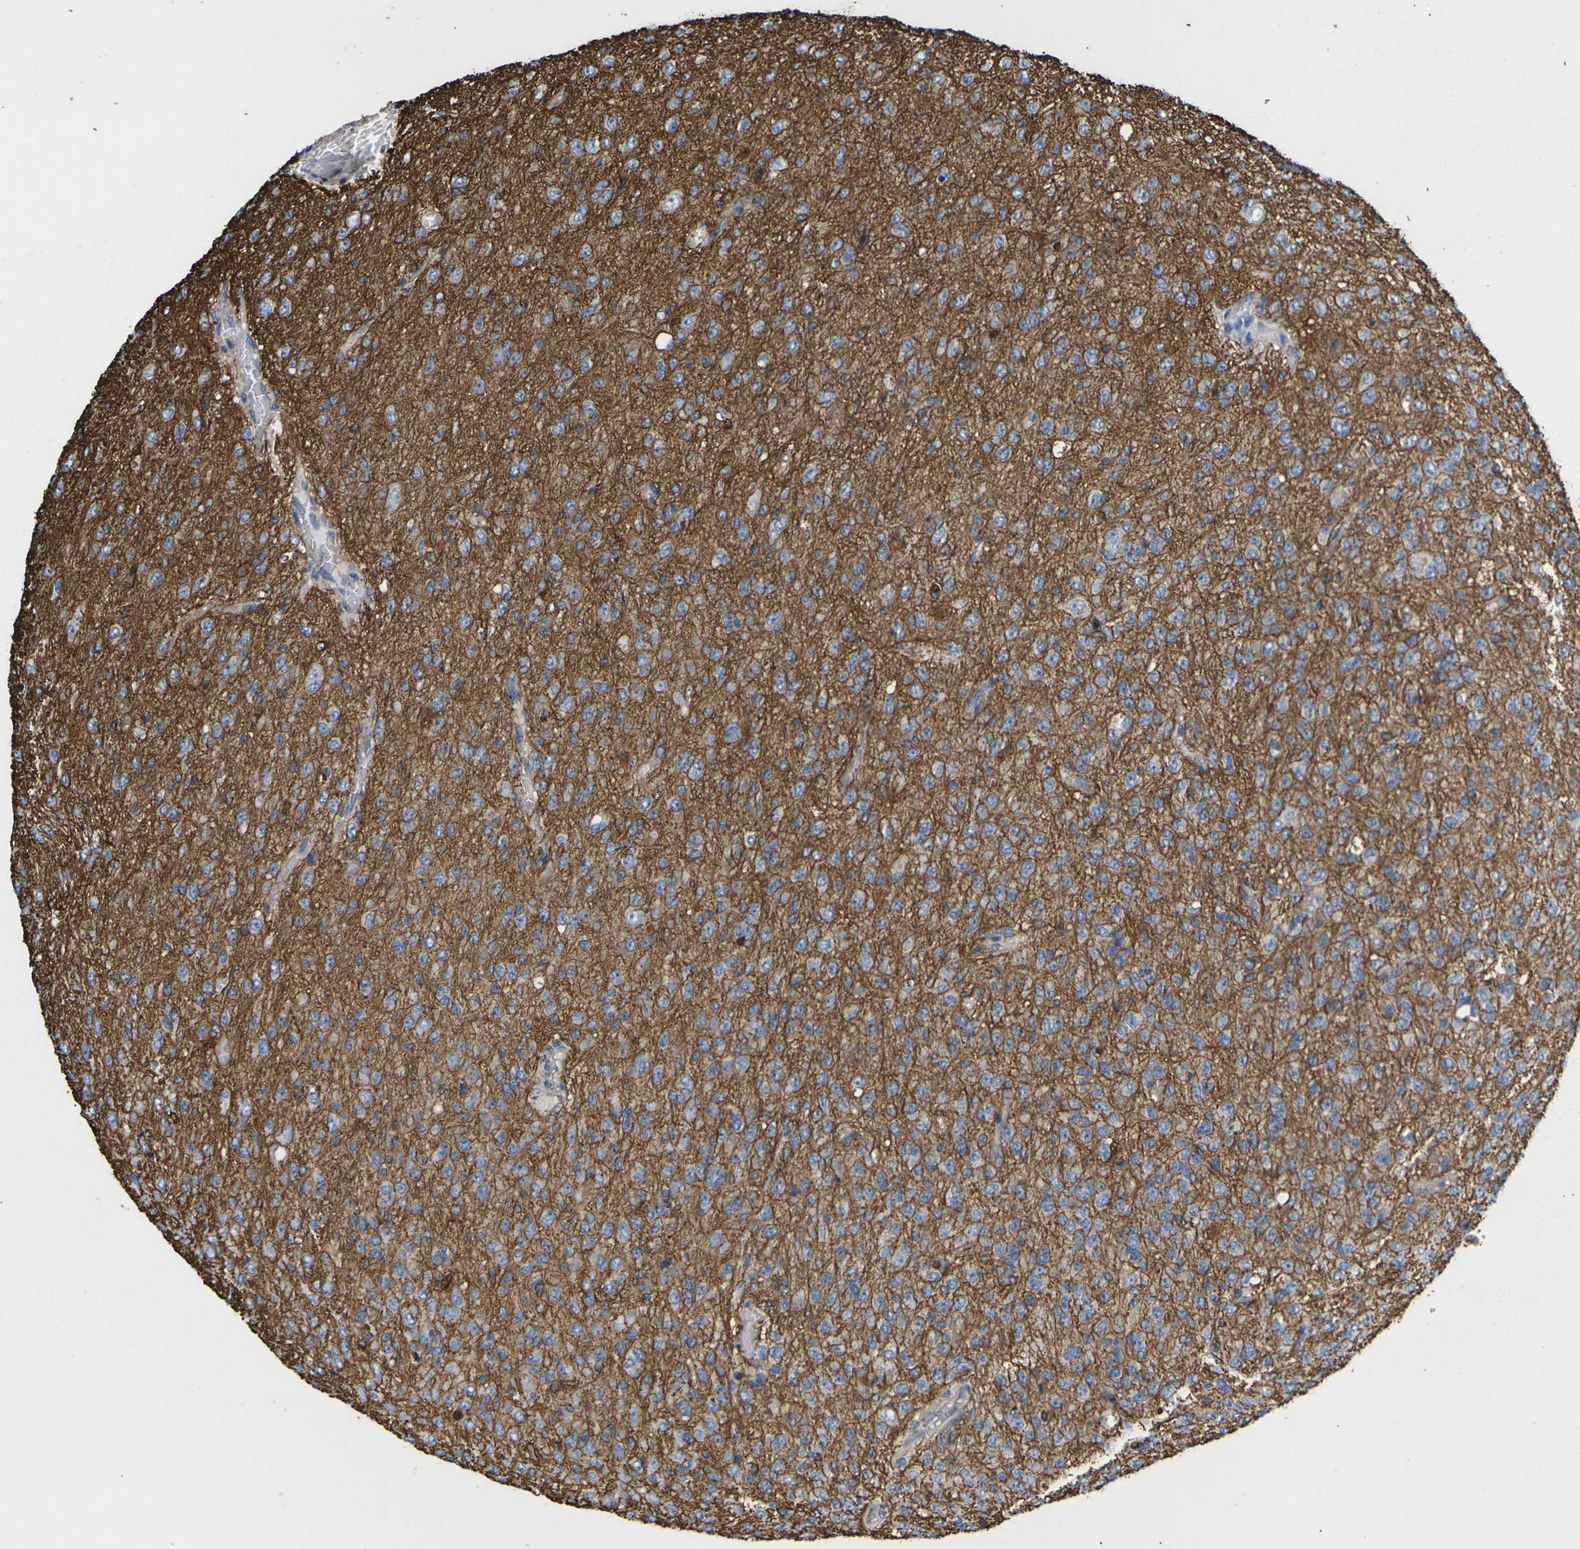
{"staining": {"intensity": "moderate", "quantity": ">75%", "location": "cytoplasmic/membranous"}, "tissue": "glioma", "cell_type": "Tumor cells", "image_type": "cancer", "snomed": [{"axis": "morphology", "description": "Glioma, malignant, High grade"}, {"axis": "topography", "description": "pancreas cauda"}], "caption": "Tumor cells reveal medium levels of moderate cytoplasmic/membranous expression in about >75% of cells in human malignant high-grade glioma.", "gene": "KLHDC8B", "patient": {"sex": "male", "age": 60}}